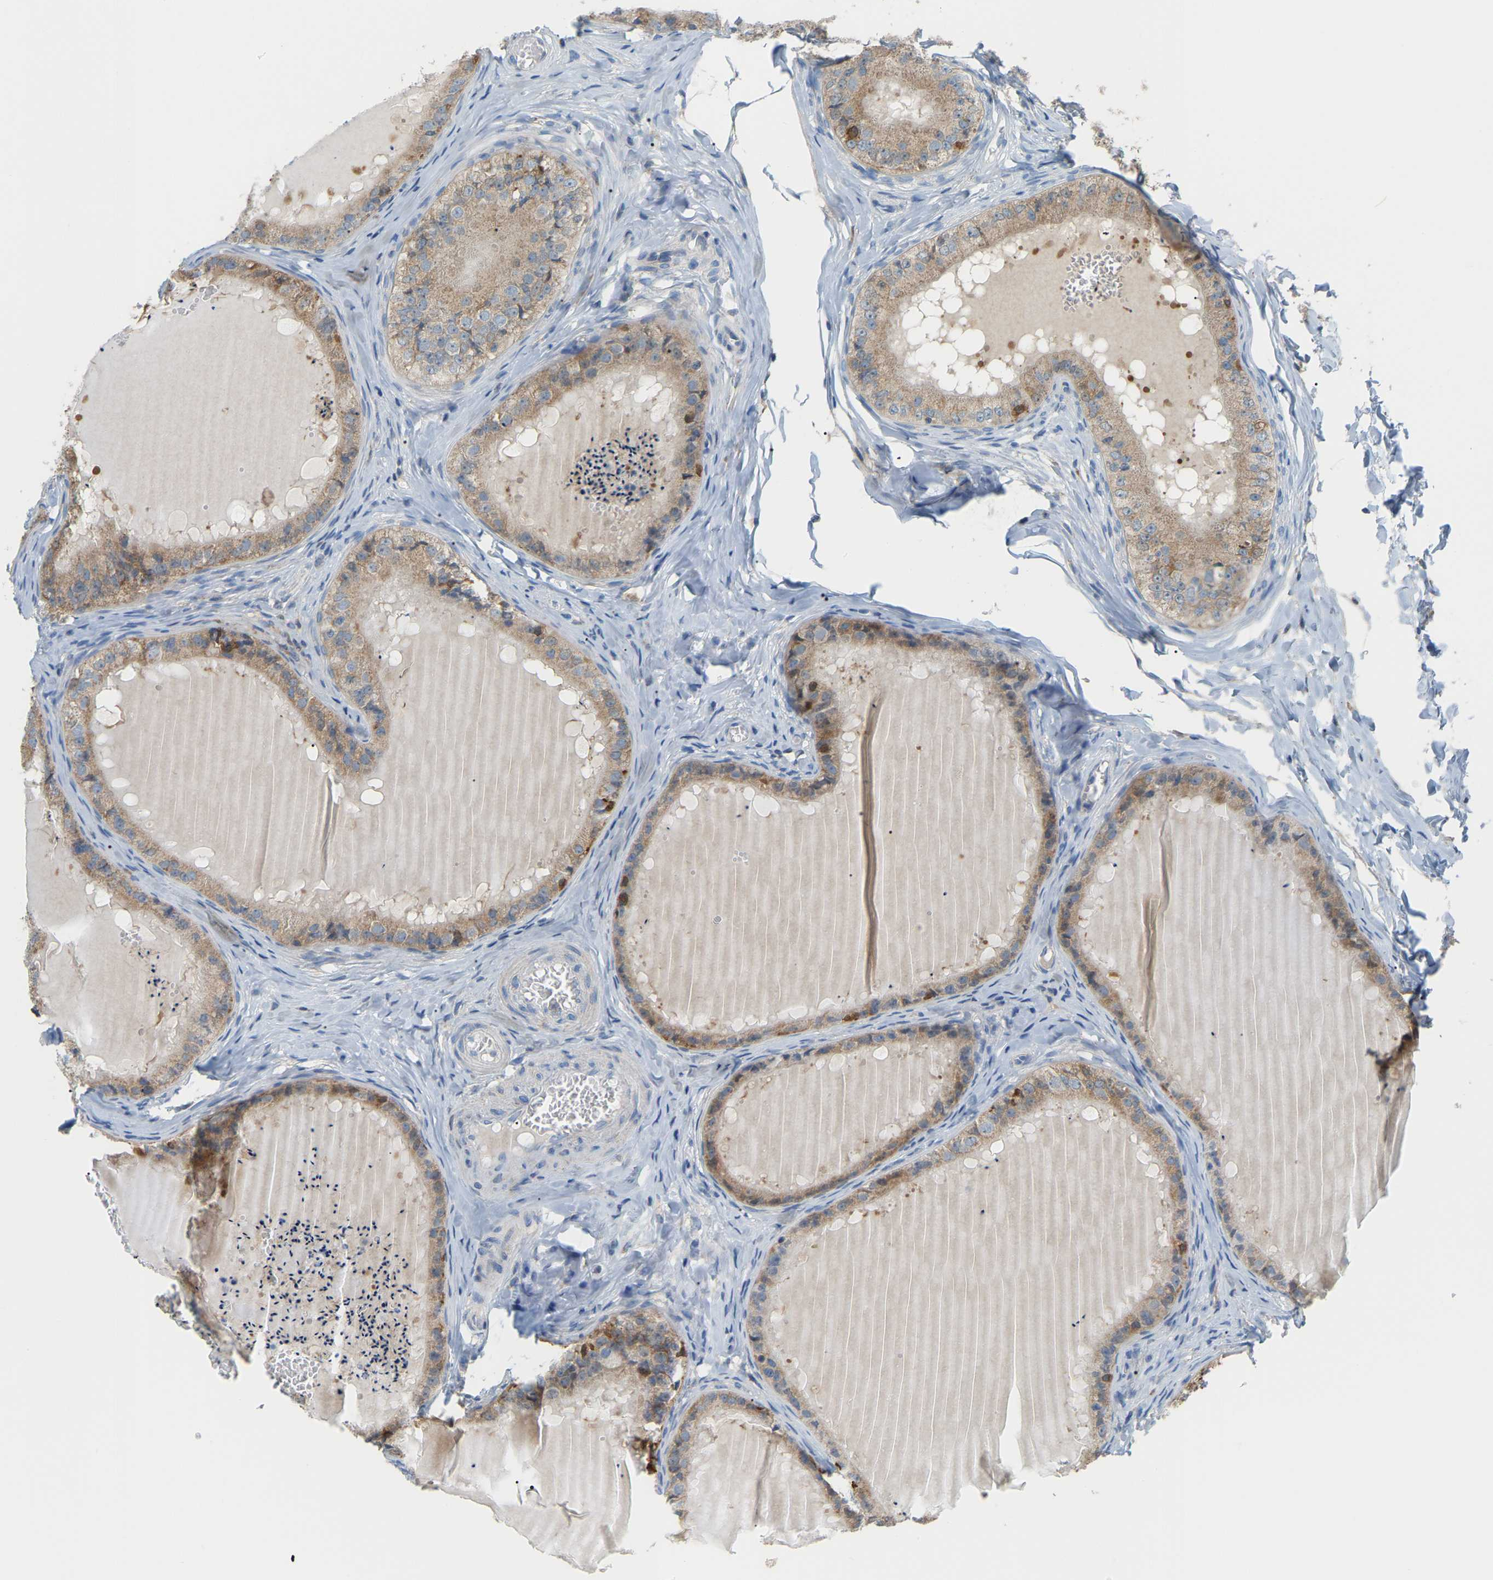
{"staining": {"intensity": "weak", "quantity": ">75%", "location": "cytoplasmic/membranous"}, "tissue": "epididymis", "cell_type": "Glandular cells", "image_type": "normal", "snomed": [{"axis": "morphology", "description": "Normal tissue, NOS"}, {"axis": "topography", "description": "Epididymis"}], "caption": "Immunohistochemistry (IHC) histopathology image of benign human epididymis stained for a protein (brown), which exhibits low levels of weak cytoplasmic/membranous positivity in about >75% of glandular cells.", "gene": "CROT", "patient": {"sex": "male", "age": 31}}